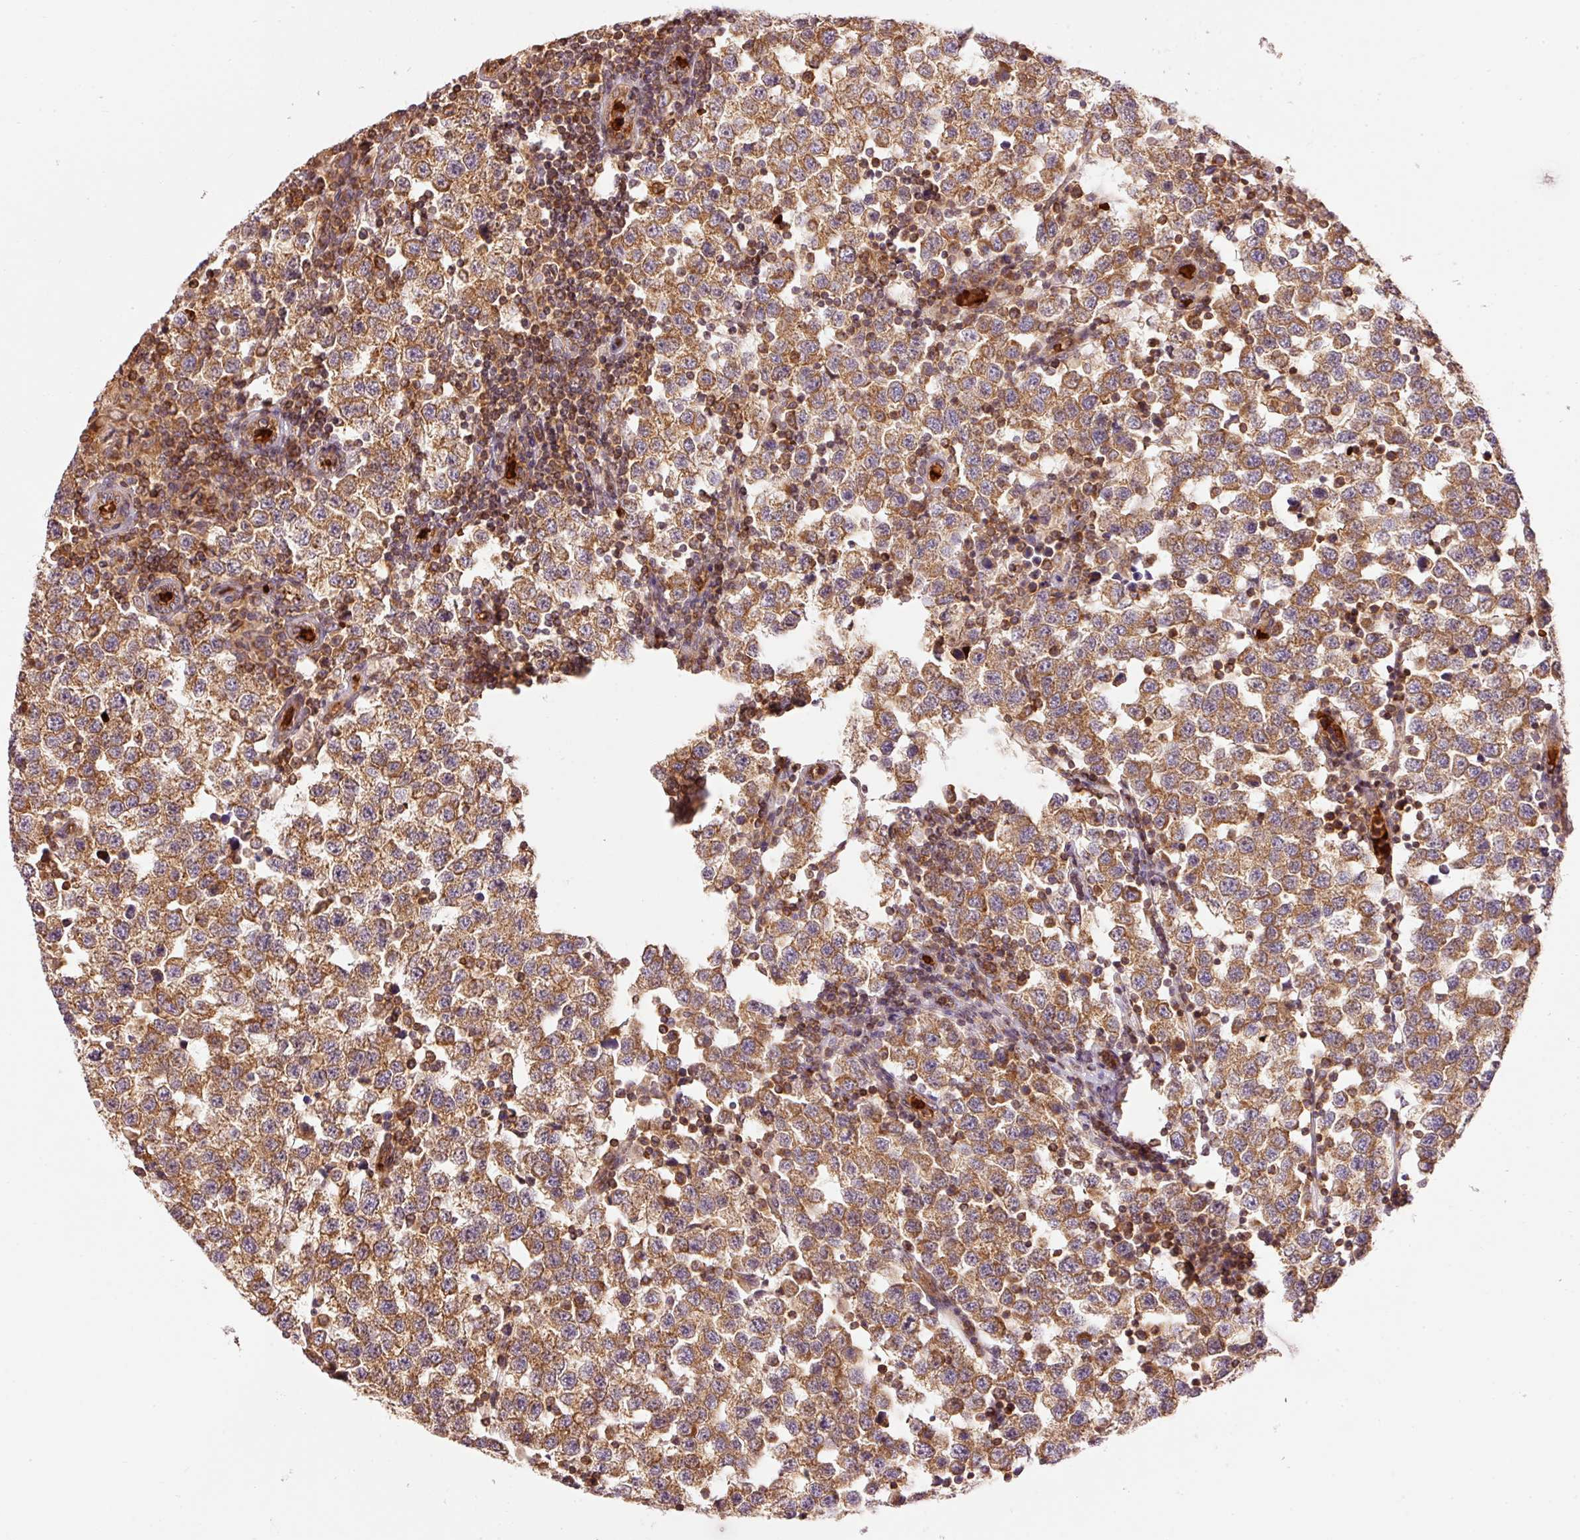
{"staining": {"intensity": "moderate", "quantity": ">75%", "location": "cytoplasmic/membranous"}, "tissue": "testis cancer", "cell_type": "Tumor cells", "image_type": "cancer", "snomed": [{"axis": "morphology", "description": "Seminoma, NOS"}, {"axis": "topography", "description": "Testis"}], "caption": "There is medium levels of moderate cytoplasmic/membranous expression in tumor cells of testis seminoma, as demonstrated by immunohistochemical staining (brown color).", "gene": "ADCY4", "patient": {"sex": "male", "age": 34}}